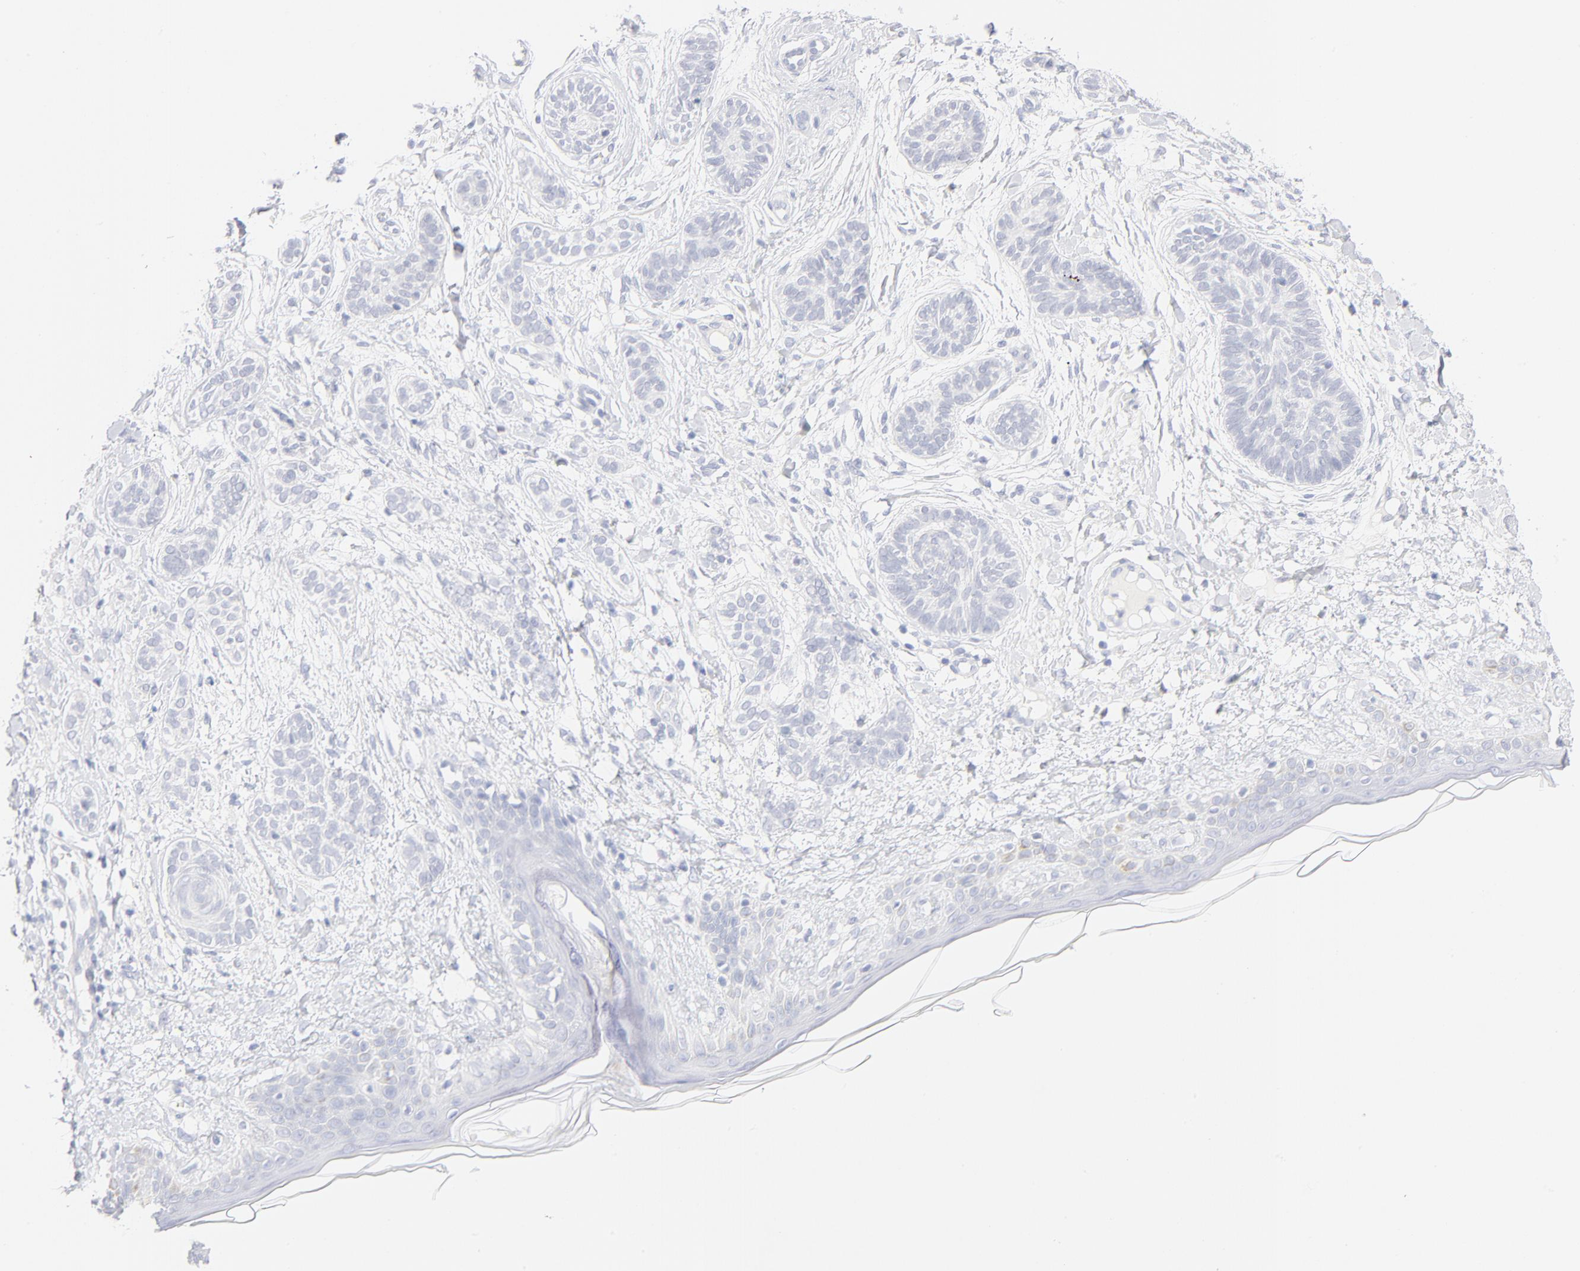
{"staining": {"intensity": "negative", "quantity": "none", "location": "none"}, "tissue": "skin cancer", "cell_type": "Tumor cells", "image_type": "cancer", "snomed": [{"axis": "morphology", "description": "Normal tissue, NOS"}, {"axis": "morphology", "description": "Basal cell carcinoma"}, {"axis": "topography", "description": "Skin"}], "caption": "An image of human skin cancer (basal cell carcinoma) is negative for staining in tumor cells.", "gene": "ONECUT1", "patient": {"sex": "male", "age": 63}}